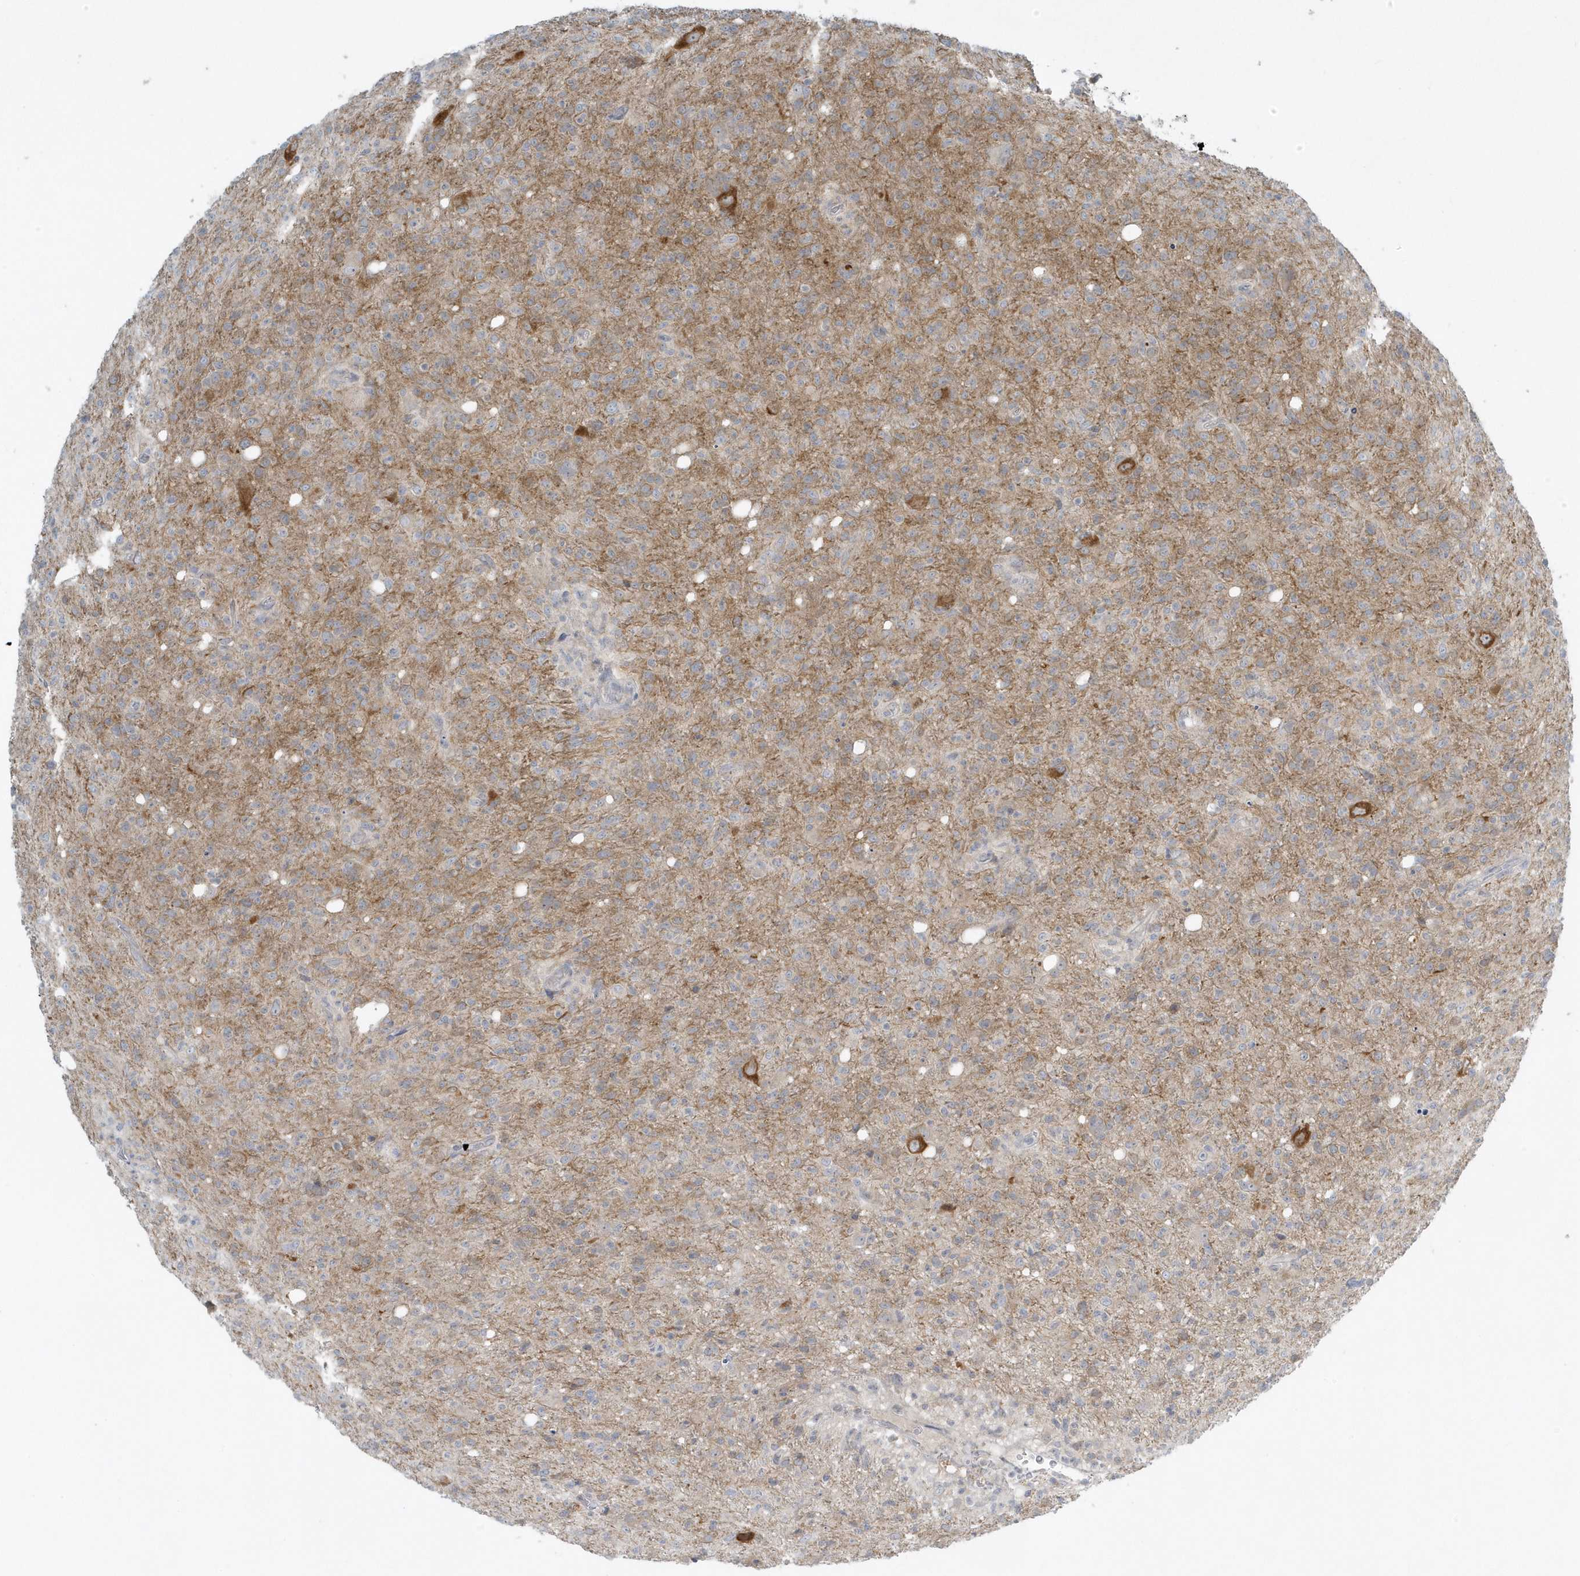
{"staining": {"intensity": "moderate", "quantity": "<25%", "location": "cytoplasmic/membranous"}, "tissue": "glioma", "cell_type": "Tumor cells", "image_type": "cancer", "snomed": [{"axis": "morphology", "description": "Glioma, malignant, High grade"}, {"axis": "topography", "description": "Brain"}], "caption": "Malignant high-grade glioma stained for a protein displays moderate cytoplasmic/membranous positivity in tumor cells.", "gene": "SCN3A", "patient": {"sex": "female", "age": 57}}